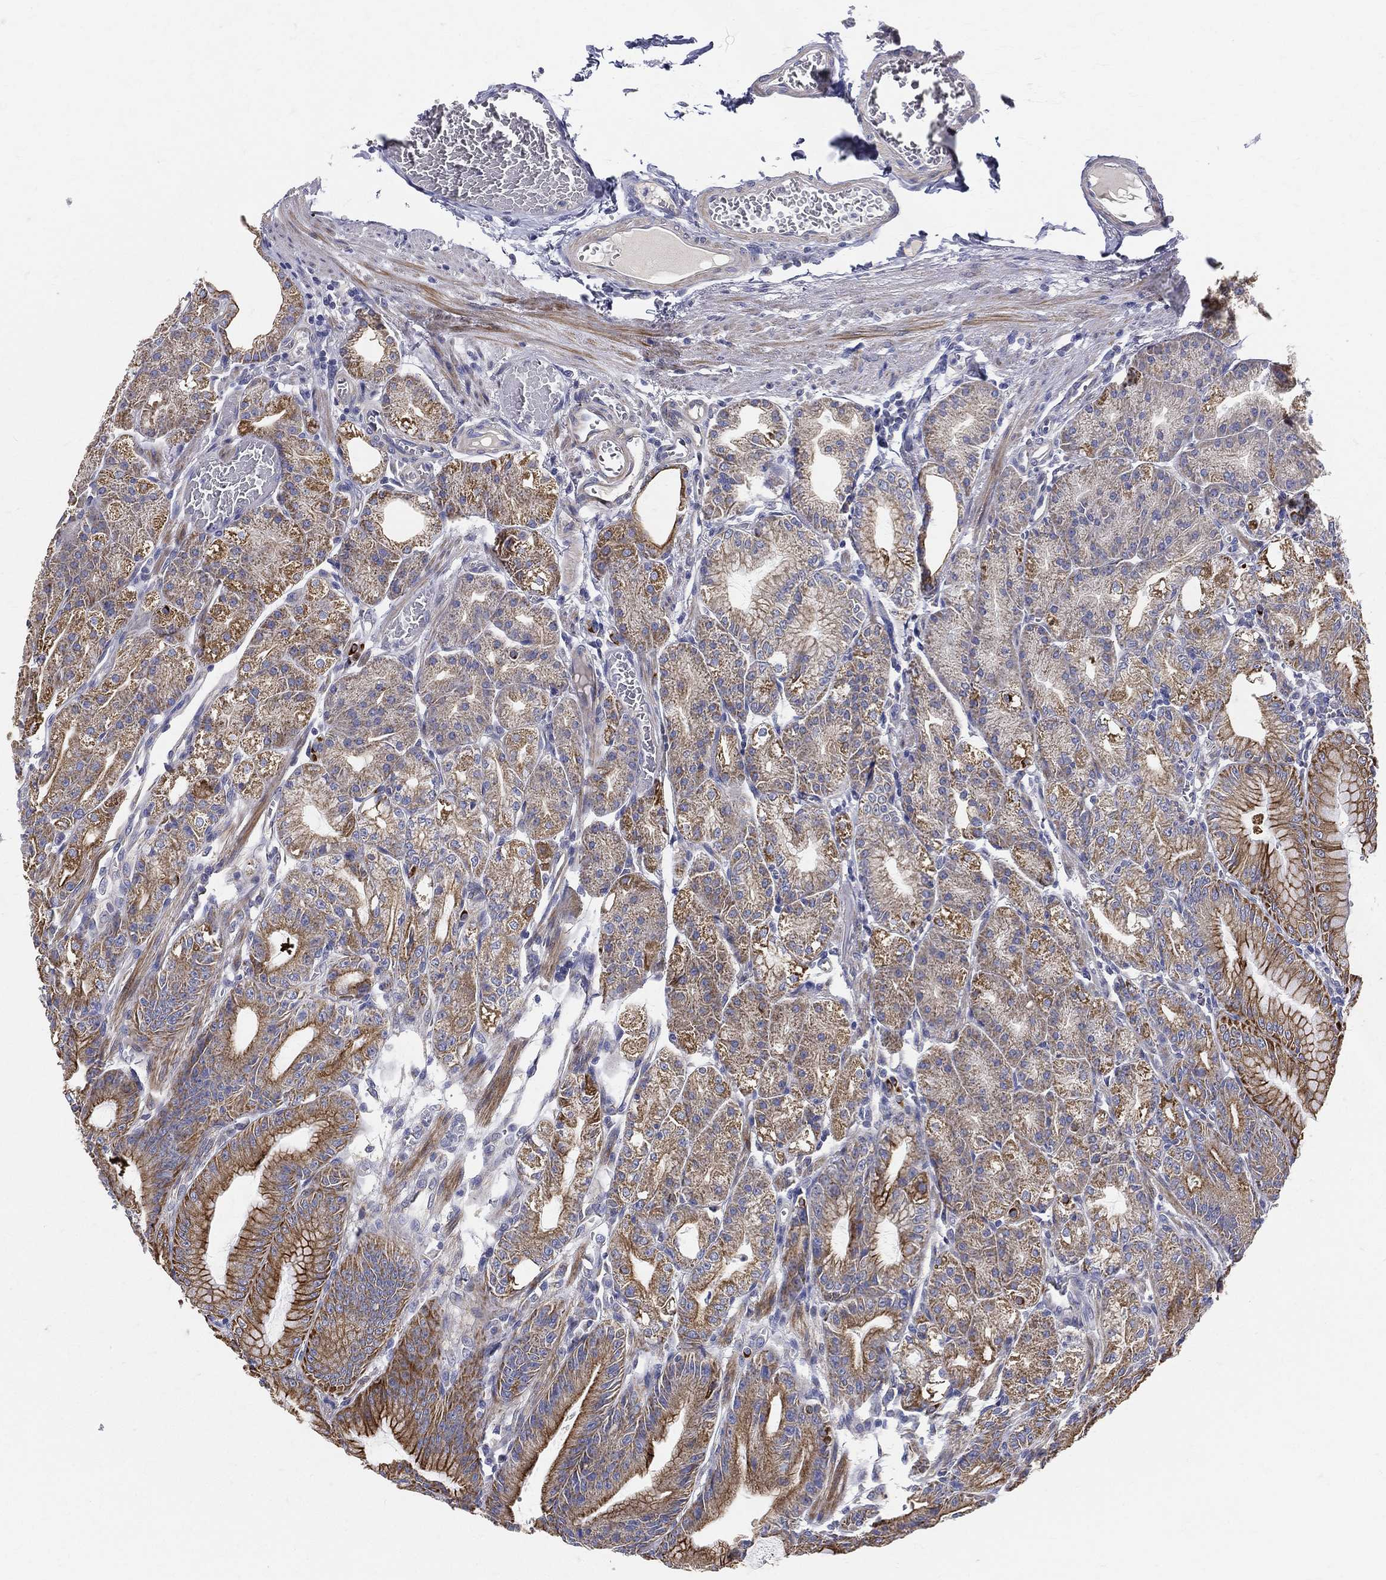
{"staining": {"intensity": "strong", "quantity": "25%-75%", "location": "cytoplasmic/membranous"}, "tissue": "stomach", "cell_type": "Glandular cells", "image_type": "normal", "snomed": [{"axis": "morphology", "description": "Normal tissue, NOS"}, {"axis": "topography", "description": "Stomach"}], "caption": "This is an image of immunohistochemistry staining of normal stomach, which shows strong expression in the cytoplasmic/membranous of glandular cells.", "gene": "PWWP3A", "patient": {"sex": "male", "age": 71}}